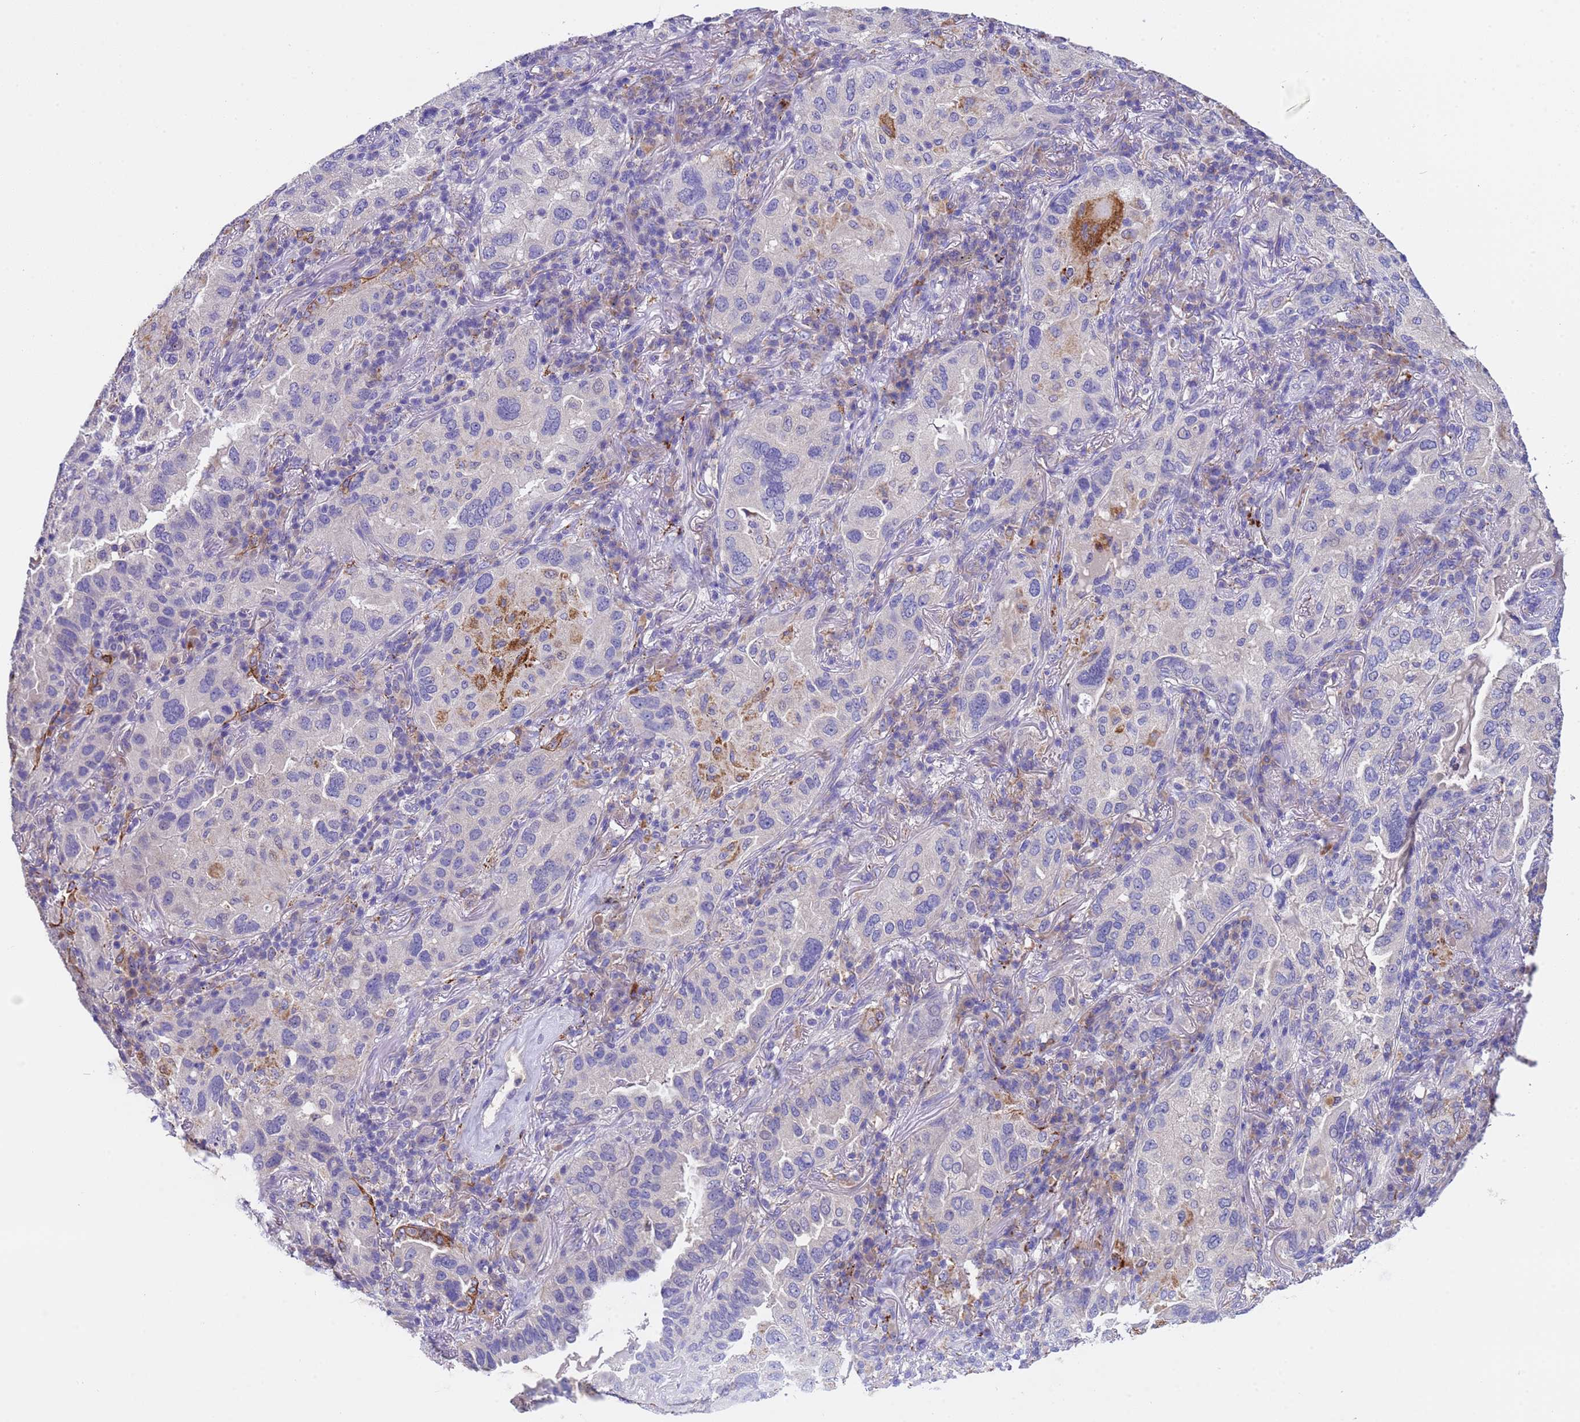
{"staining": {"intensity": "negative", "quantity": "none", "location": "none"}, "tissue": "lung cancer", "cell_type": "Tumor cells", "image_type": "cancer", "snomed": [{"axis": "morphology", "description": "Adenocarcinoma, NOS"}, {"axis": "topography", "description": "Lung"}], "caption": "Immunohistochemistry of lung cancer shows no positivity in tumor cells.", "gene": "SLC24A3", "patient": {"sex": "female", "age": 69}}